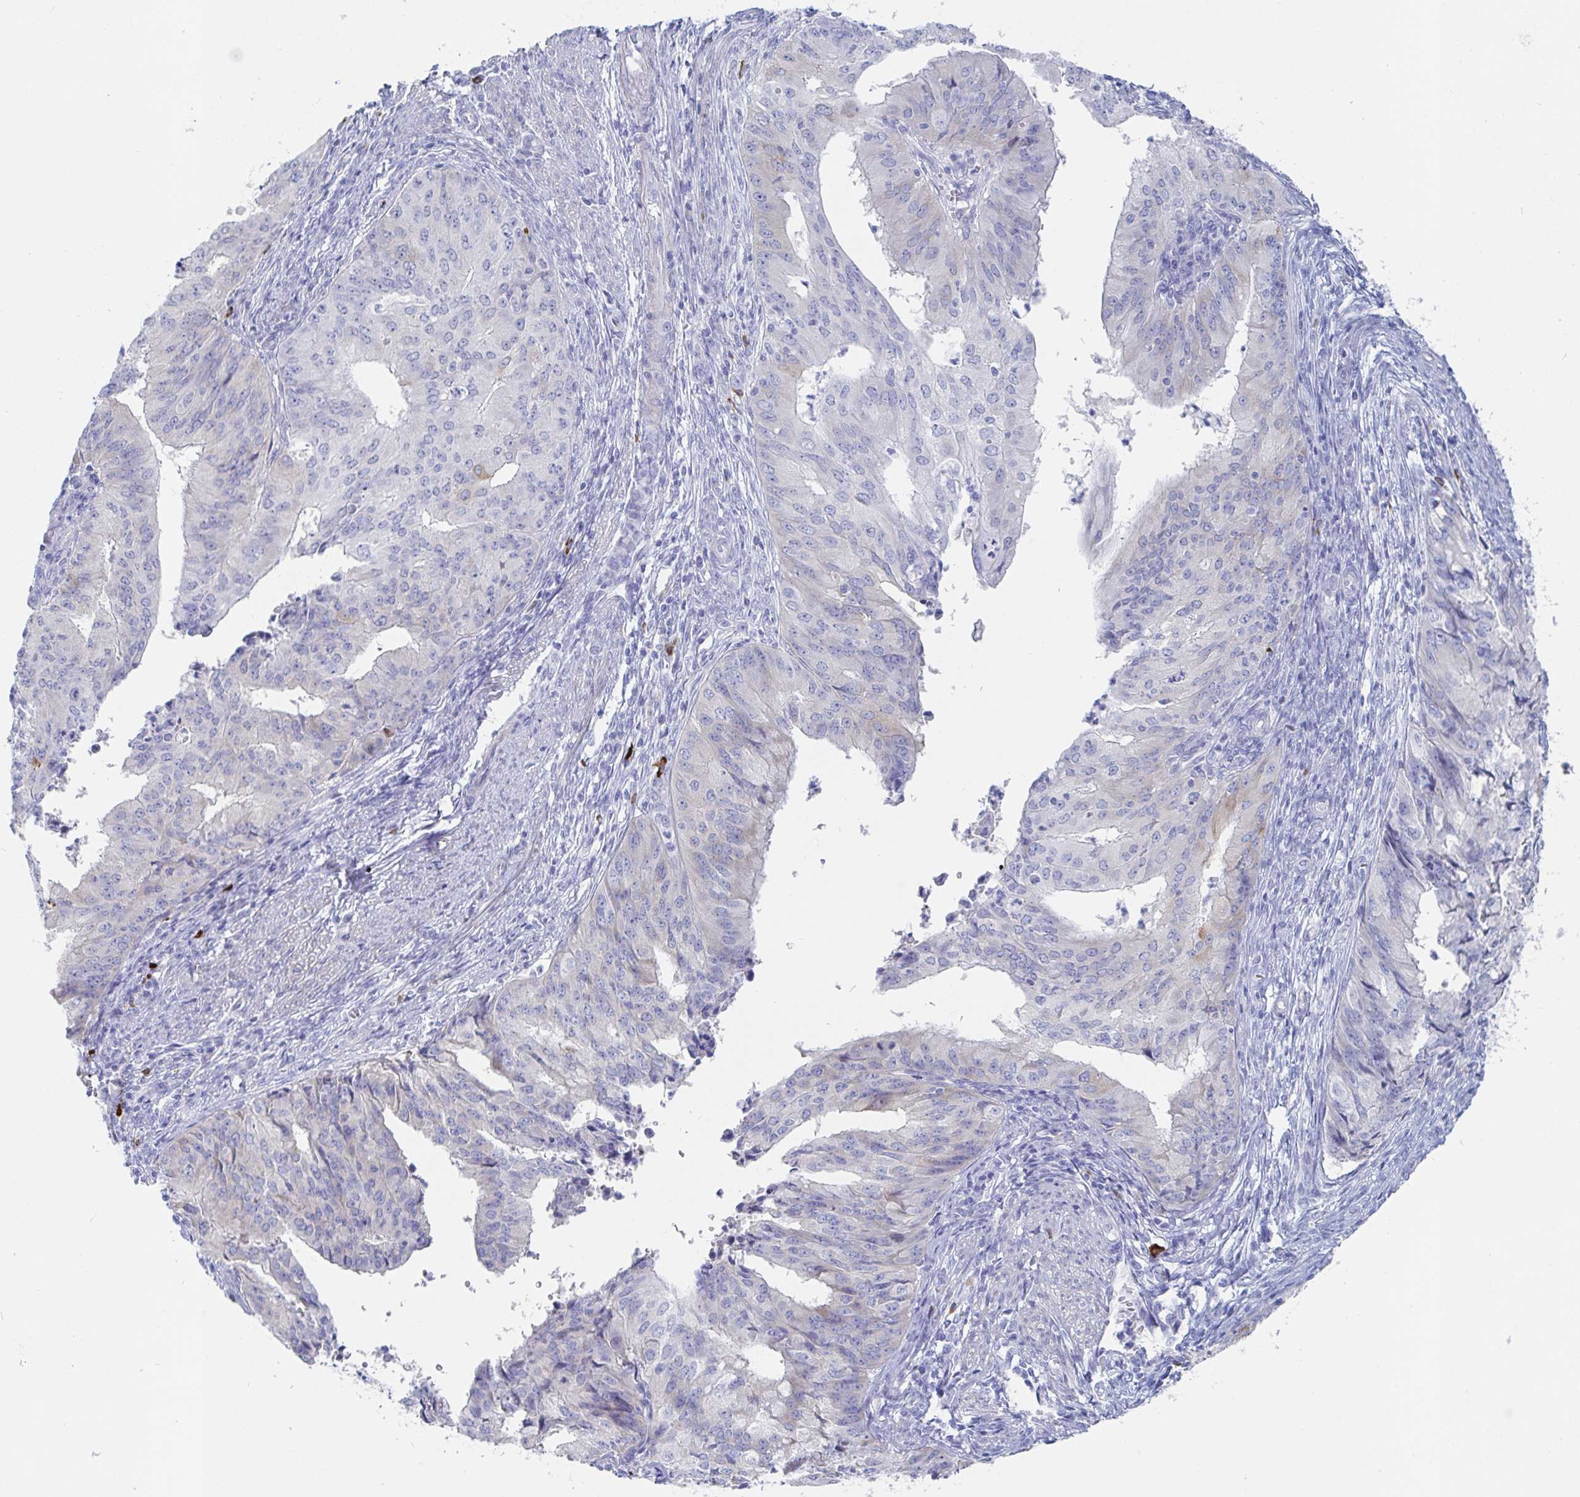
{"staining": {"intensity": "negative", "quantity": "none", "location": "none"}, "tissue": "endometrial cancer", "cell_type": "Tumor cells", "image_type": "cancer", "snomed": [{"axis": "morphology", "description": "Adenocarcinoma, NOS"}, {"axis": "topography", "description": "Endometrium"}], "caption": "Immunohistochemical staining of endometrial cancer (adenocarcinoma) displays no significant staining in tumor cells. (Brightfield microscopy of DAB (3,3'-diaminobenzidine) immunohistochemistry at high magnification).", "gene": "PACSIN1", "patient": {"sex": "female", "age": 50}}